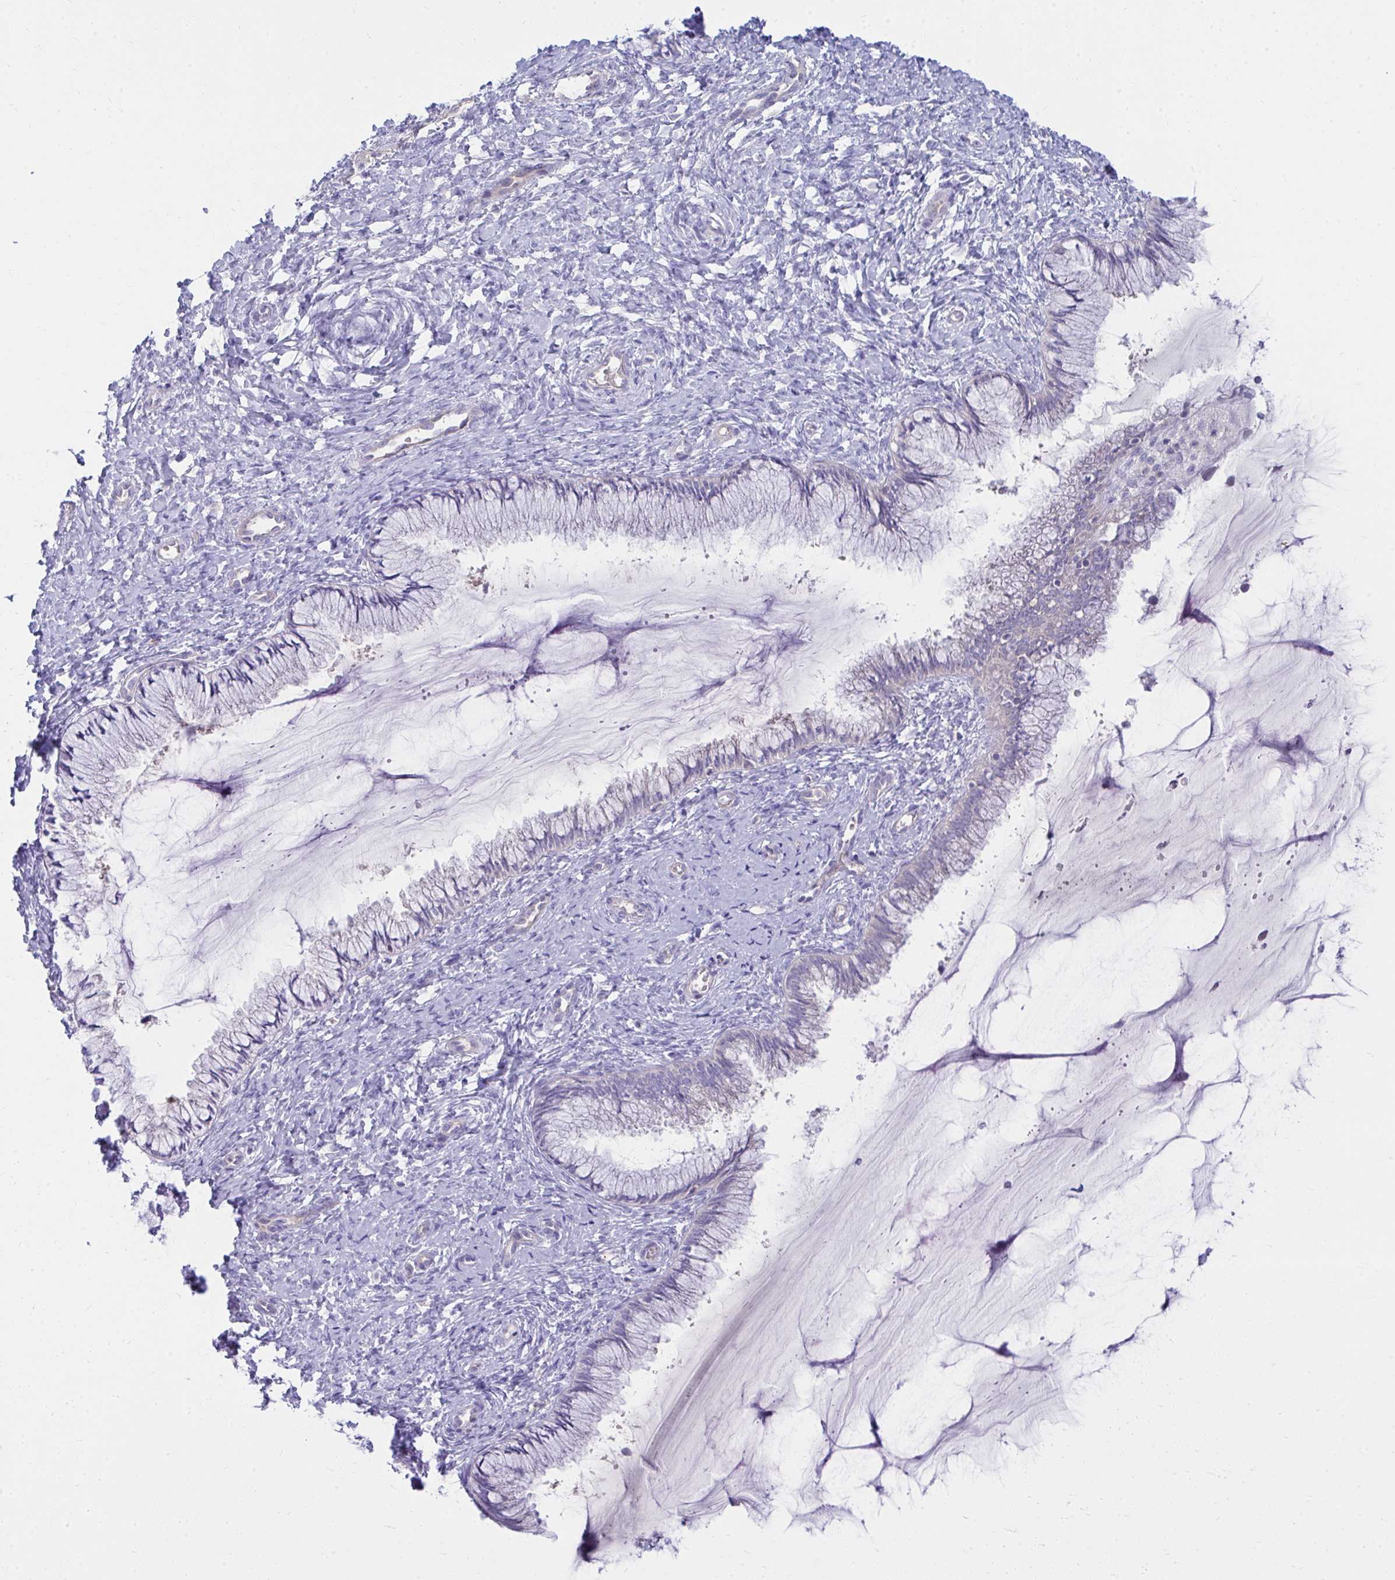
{"staining": {"intensity": "negative", "quantity": "none", "location": "none"}, "tissue": "cervix", "cell_type": "Glandular cells", "image_type": "normal", "snomed": [{"axis": "morphology", "description": "Normal tissue, NOS"}, {"axis": "topography", "description": "Cervix"}], "caption": "High power microscopy histopathology image of an immunohistochemistry (IHC) micrograph of normal cervix, revealing no significant positivity in glandular cells. Brightfield microscopy of immunohistochemistry (IHC) stained with DAB (brown) and hematoxylin (blue), captured at high magnification.", "gene": "LRRC36", "patient": {"sex": "female", "age": 37}}